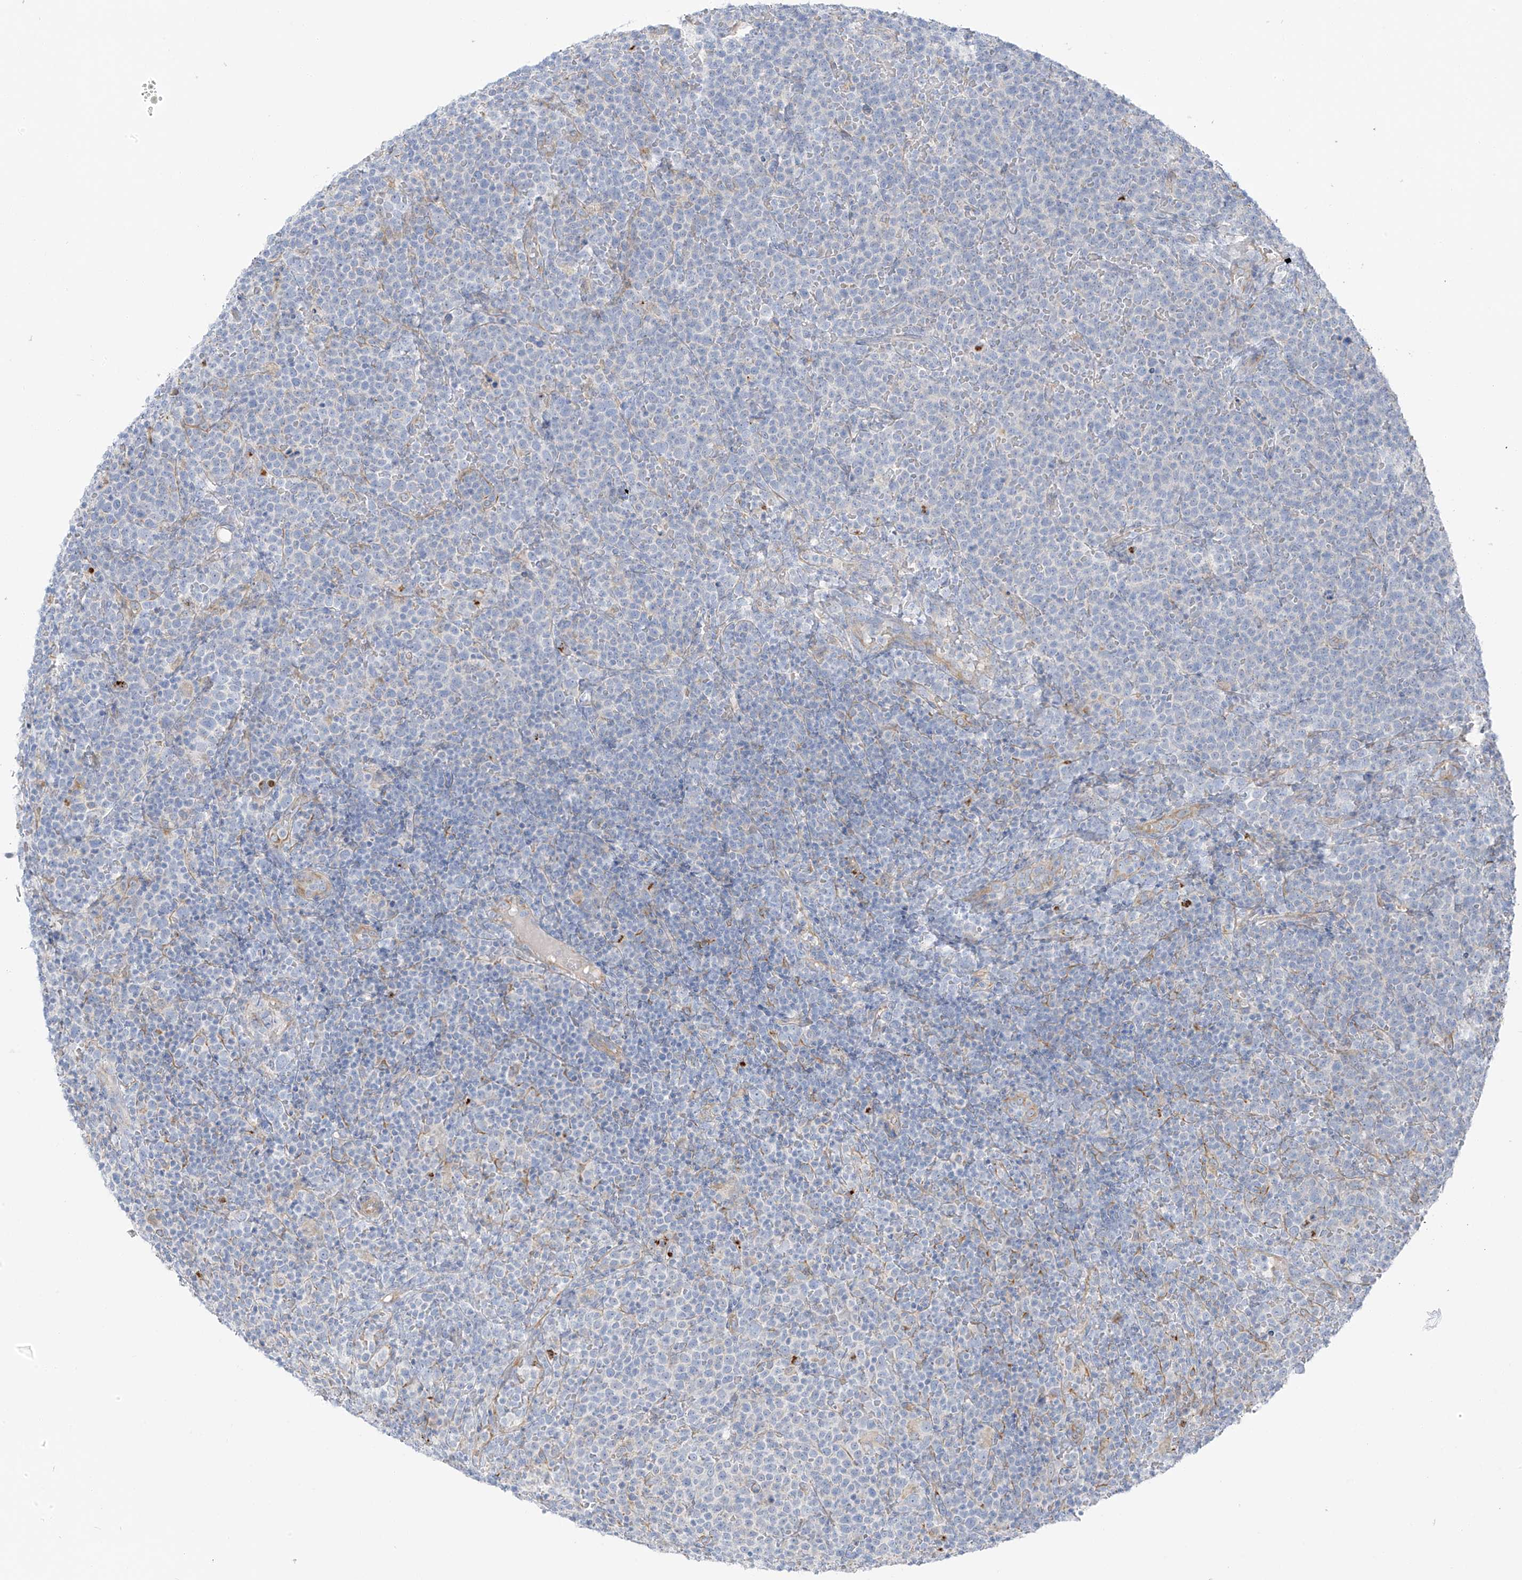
{"staining": {"intensity": "negative", "quantity": "none", "location": "none"}, "tissue": "lymphoma", "cell_type": "Tumor cells", "image_type": "cancer", "snomed": [{"axis": "morphology", "description": "Malignant lymphoma, non-Hodgkin's type, High grade"}, {"axis": "topography", "description": "Lymph node"}], "caption": "Immunohistochemical staining of lymphoma demonstrates no significant positivity in tumor cells. (Stains: DAB (3,3'-diaminobenzidine) IHC with hematoxylin counter stain, Microscopy: brightfield microscopy at high magnification).", "gene": "TAL2", "patient": {"sex": "male", "age": 61}}